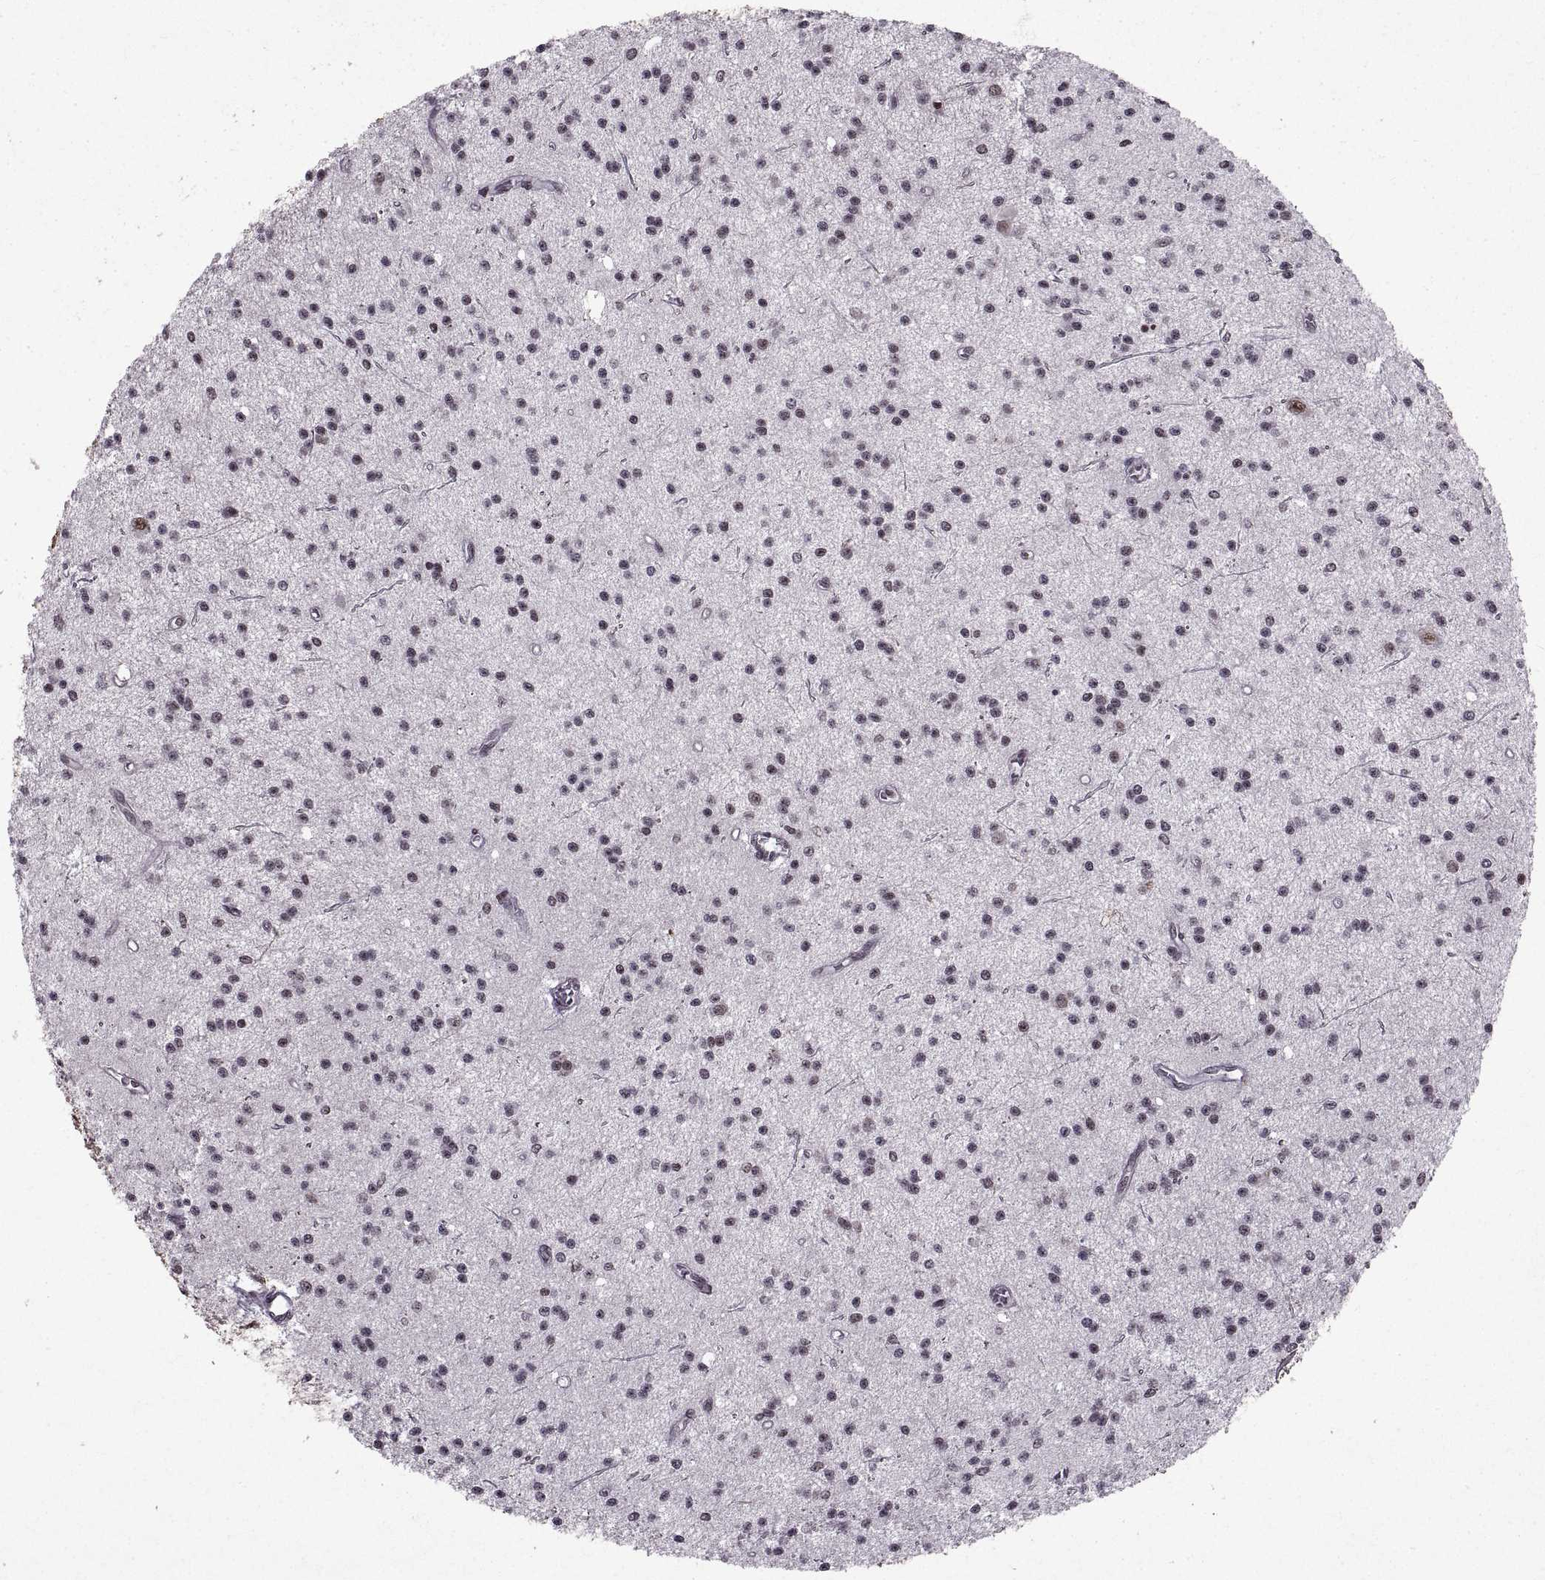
{"staining": {"intensity": "strong", "quantity": ">75%", "location": "nuclear"}, "tissue": "glioma", "cell_type": "Tumor cells", "image_type": "cancer", "snomed": [{"axis": "morphology", "description": "Glioma, malignant, Low grade"}, {"axis": "topography", "description": "Brain"}], "caption": "High-magnification brightfield microscopy of malignant glioma (low-grade) stained with DAB (3,3'-diaminobenzidine) (brown) and counterstained with hematoxylin (blue). tumor cells exhibit strong nuclear expression is identified in approximately>75% of cells.", "gene": "MT1E", "patient": {"sex": "male", "age": 27}}